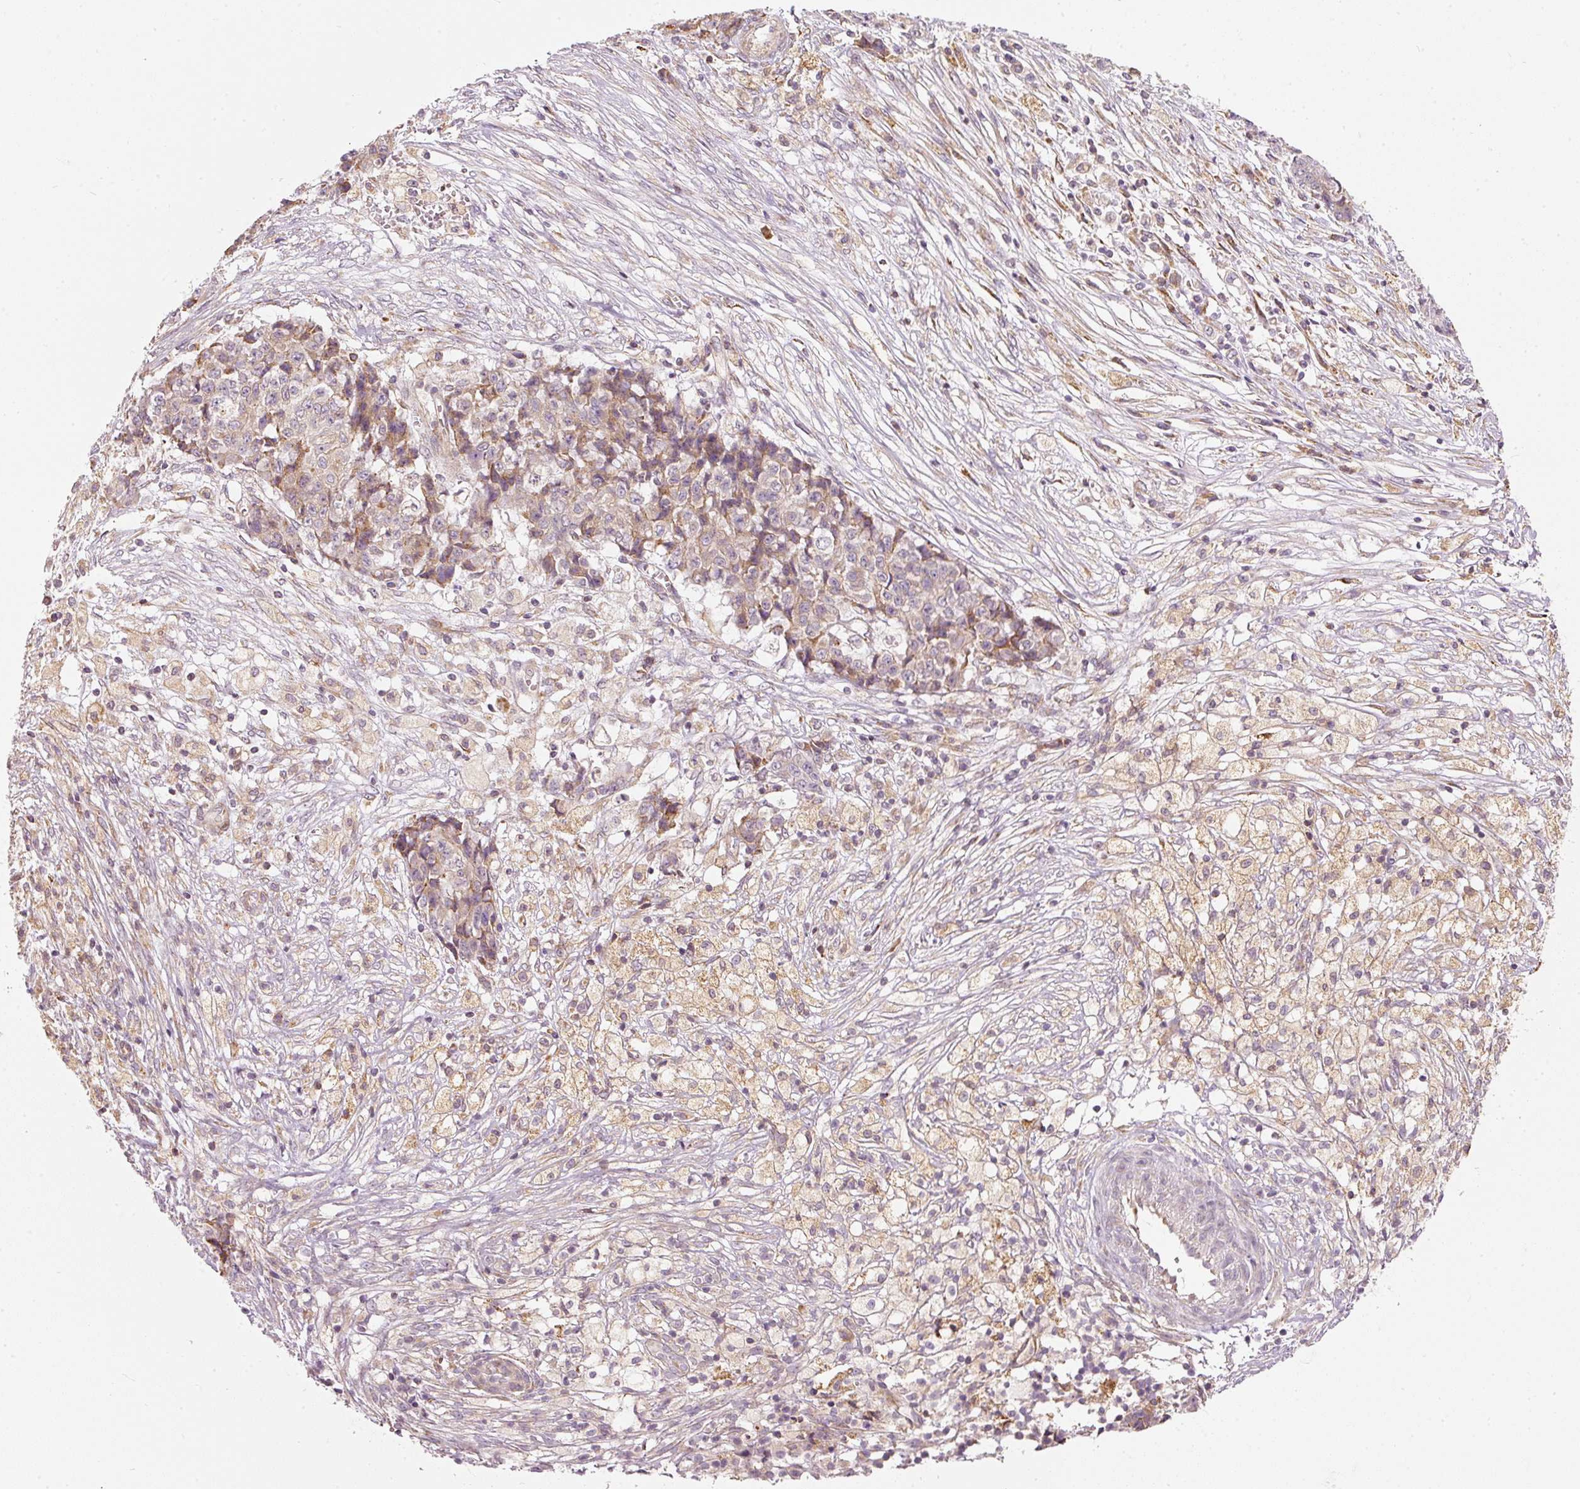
{"staining": {"intensity": "weak", "quantity": "25%-75%", "location": "cytoplasmic/membranous"}, "tissue": "ovarian cancer", "cell_type": "Tumor cells", "image_type": "cancer", "snomed": [{"axis": "morphology", "description": "Carcinoma, endometroid"}, {"axis": "topography", "description": "Ovary"}], "caption": "Immunohistochemical staining of human ovarian cancer demonstrates low levels of weak cytoplasmic/membranous protein expression in about 25%-75% of tumor cells.", "gene": "SNAPC5", "patient": {"sex": "female", "age": 42}}